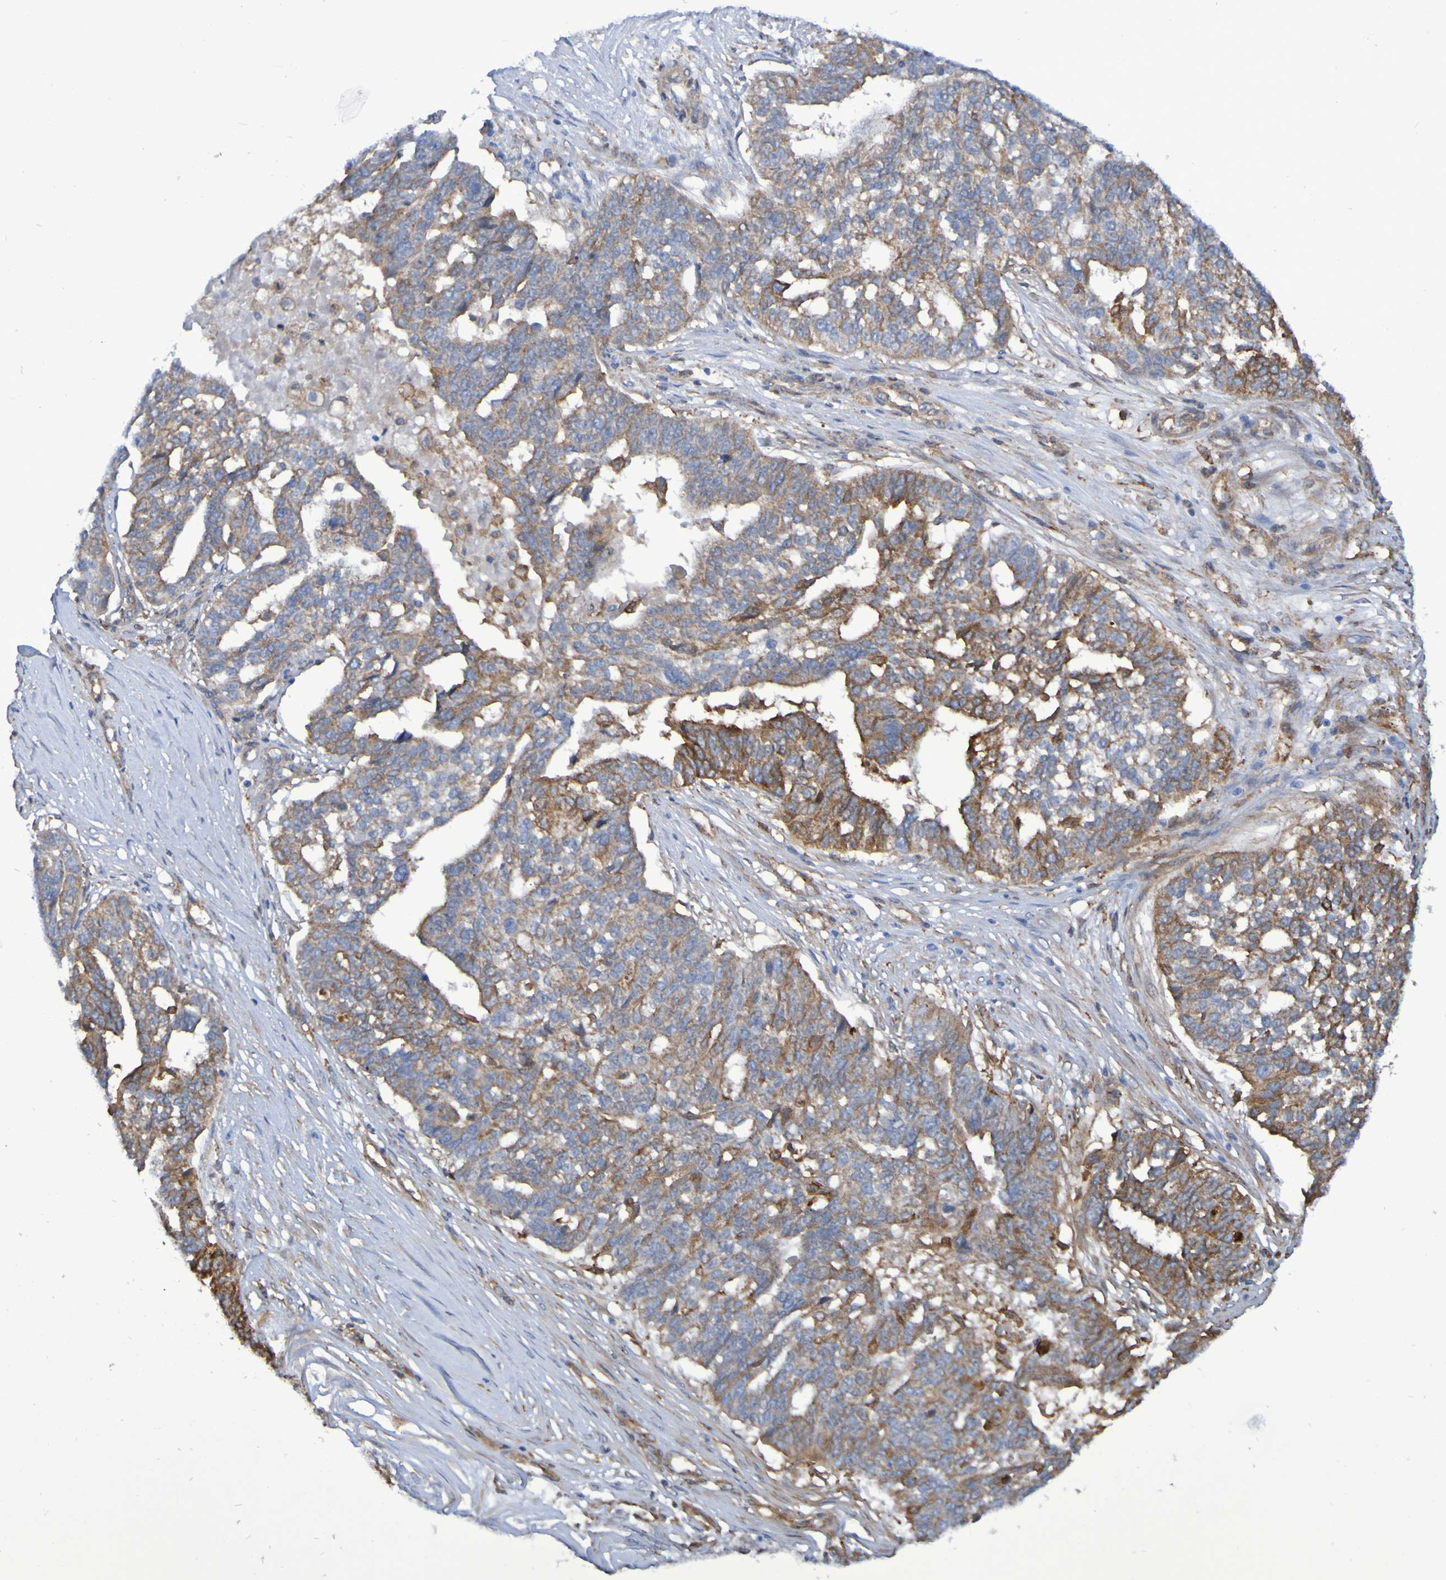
{"staining": {"intensity": "moderate", "quantity": "25%-75%", "location": "cytoplasmic/membranous"}, "tissue": "ovarian cancer", "cell_type": "Tumor cells", "image_type": "cancer", "snomed": [{"axis": "morphology", "description": "Cystadenocarcinoma, serous, NOS"}, {"axis": "topography", "description": "Ovary"}], "caption": "The micrograph demonstrates staining of ovarian cancer, revealing moderate cytoplasmic/membranous protein expression (brown color) within tumor cells.", "gene": "SCRG1", "patient": {"sex": "female", "age": 59}}